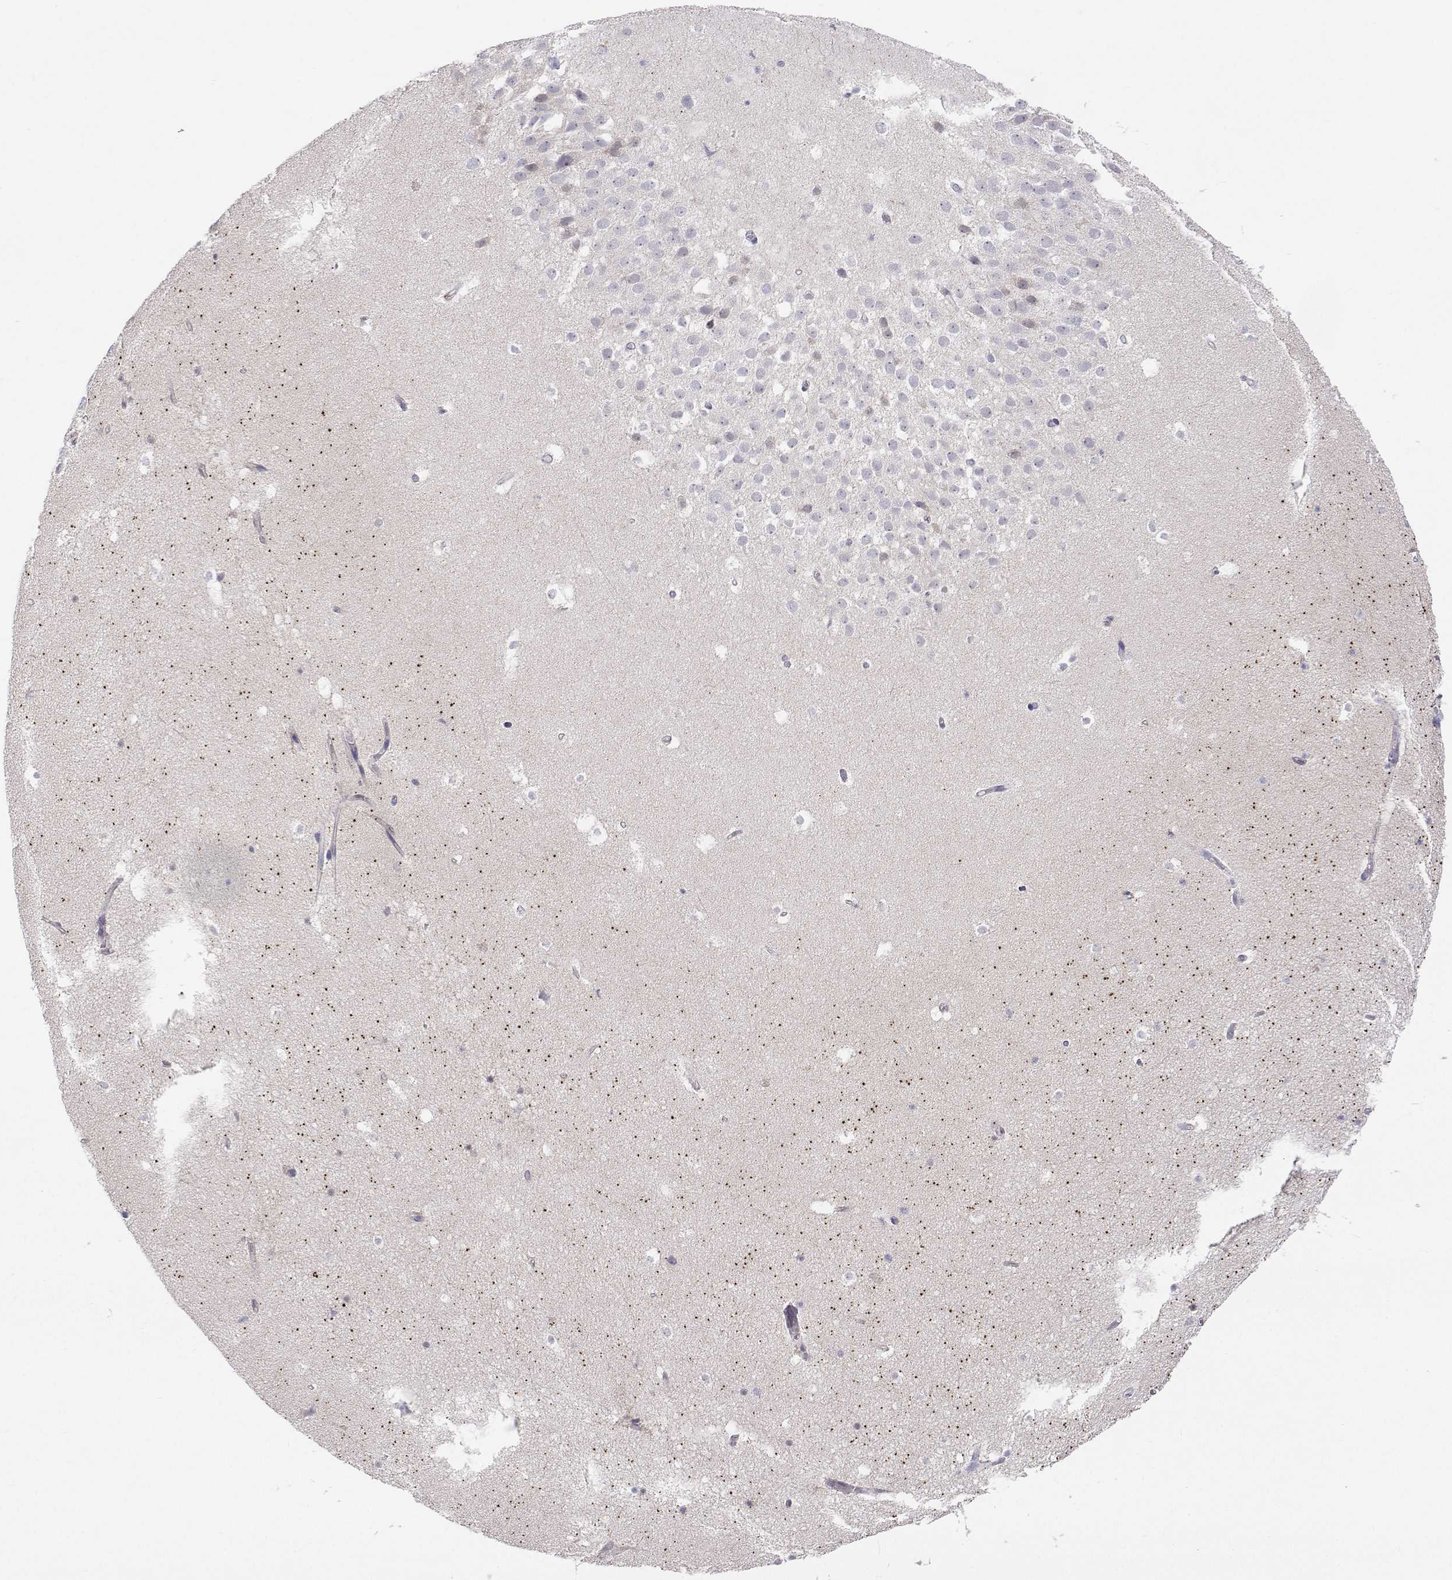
{"staining": {"intensity": "negative", "quantity": "none", "location": "none"}, "tissue": "hippocampus", "cell_type": "Glial cells", "image_type": "normal", "snomed": [{"axis": "morphology", "description": "Normal tissue, NOS"}, {"axis": "topography", "description": "Hippocampus"}], "caption": "Immunohistochemical staining of normal hippocampus displays no significant staining in glial cells.", "gene": "MRPL3", "patient": {"sex": "male", "age": 26}}